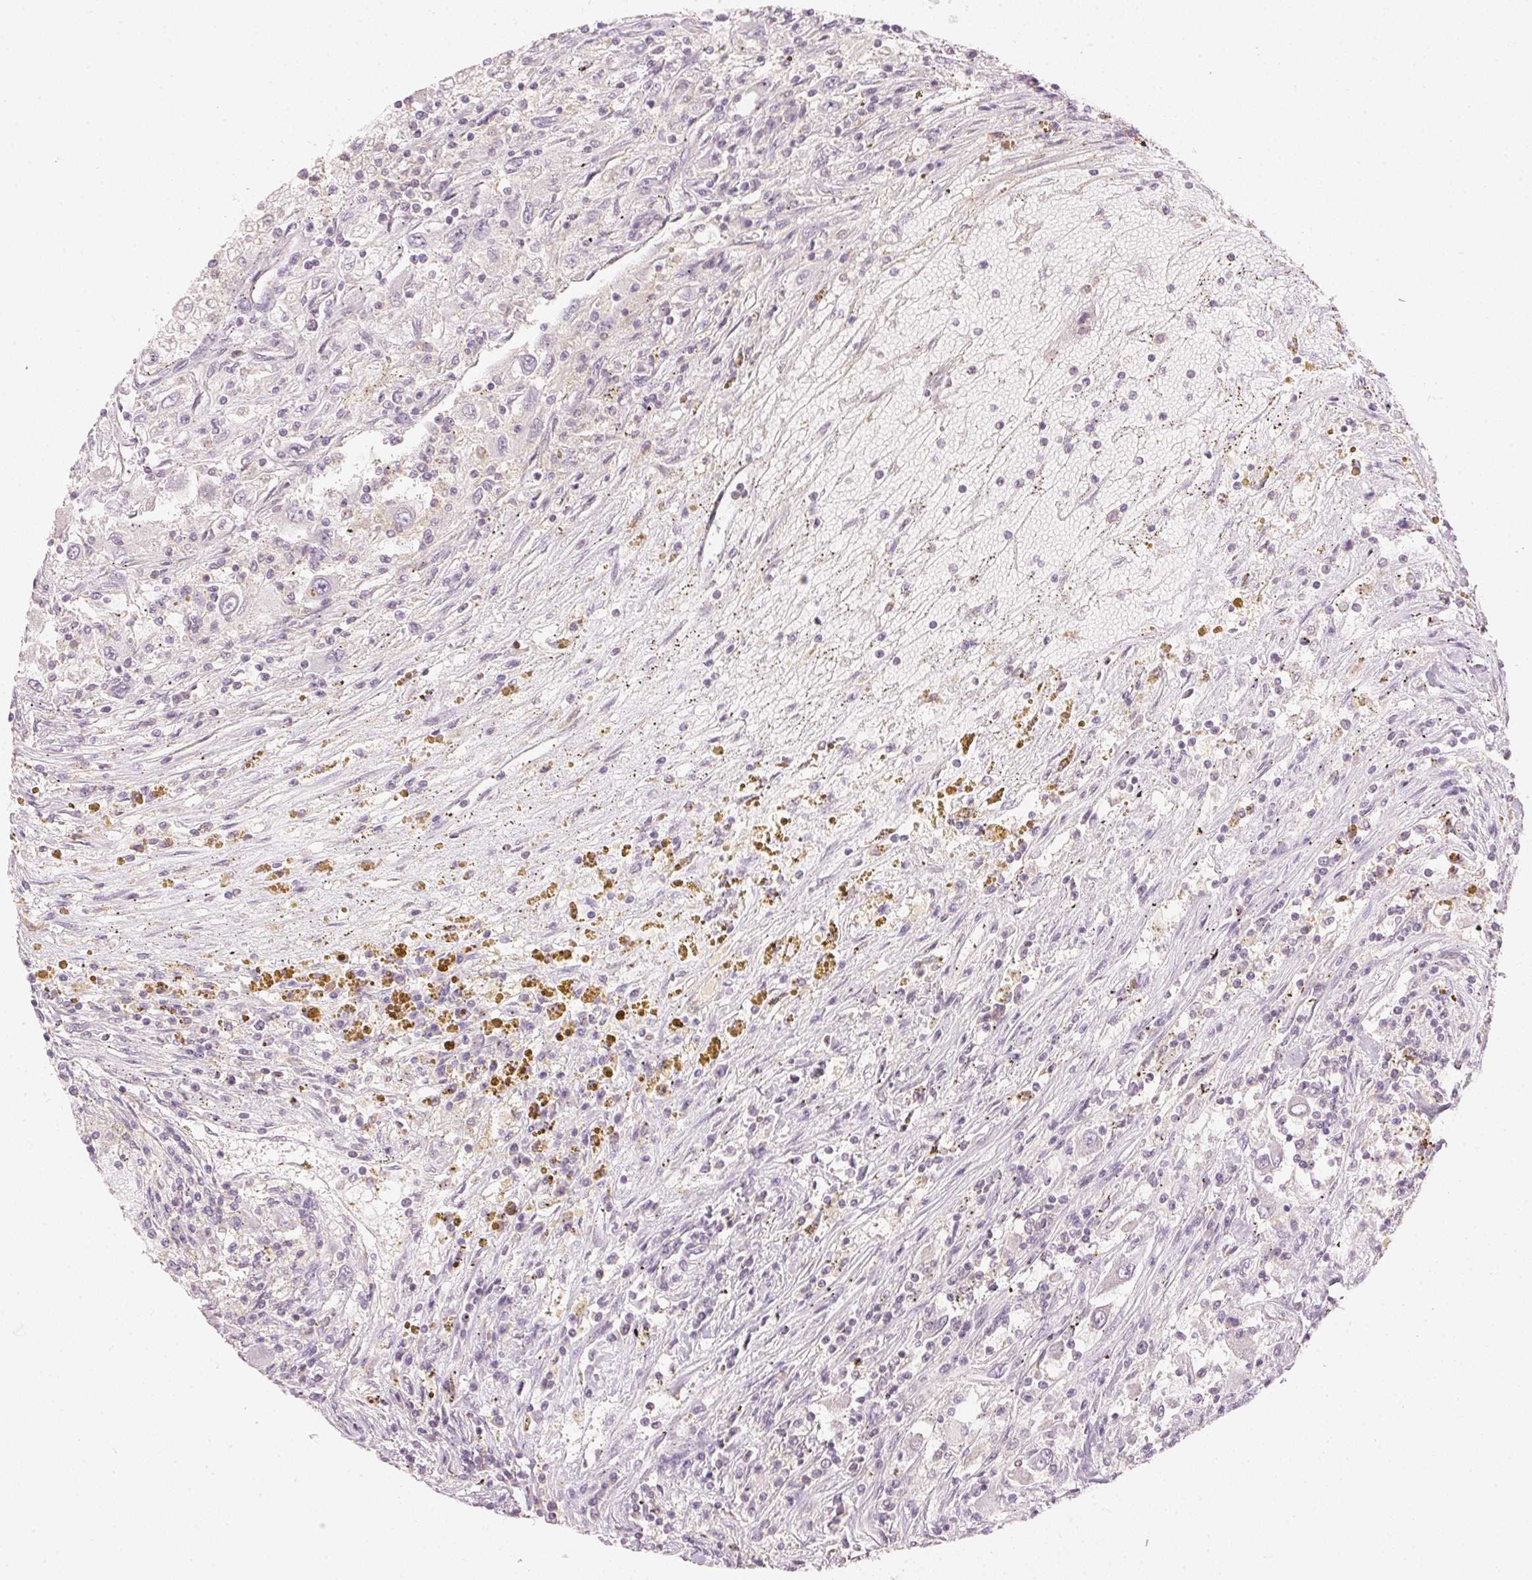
{"staining": {"intensity": "negative", "quantity": "none", "location": "none"}, "tissue": "renal cancer", "cell_type": "Tumor cells", "image_type": "cancer", "snomed": [{"axis": "morphology", "description": "Adenocarcinoma, NOS"}, {"axis": "topography", "description": "Kidney"}], "caption": "Human renal cancer (adenocarcinoma) stained for a protein using immunohistochemistry shows no positivity in tumor cells.", "gene": "KPRP", "patient": {"sex": "female", "age": 67}}